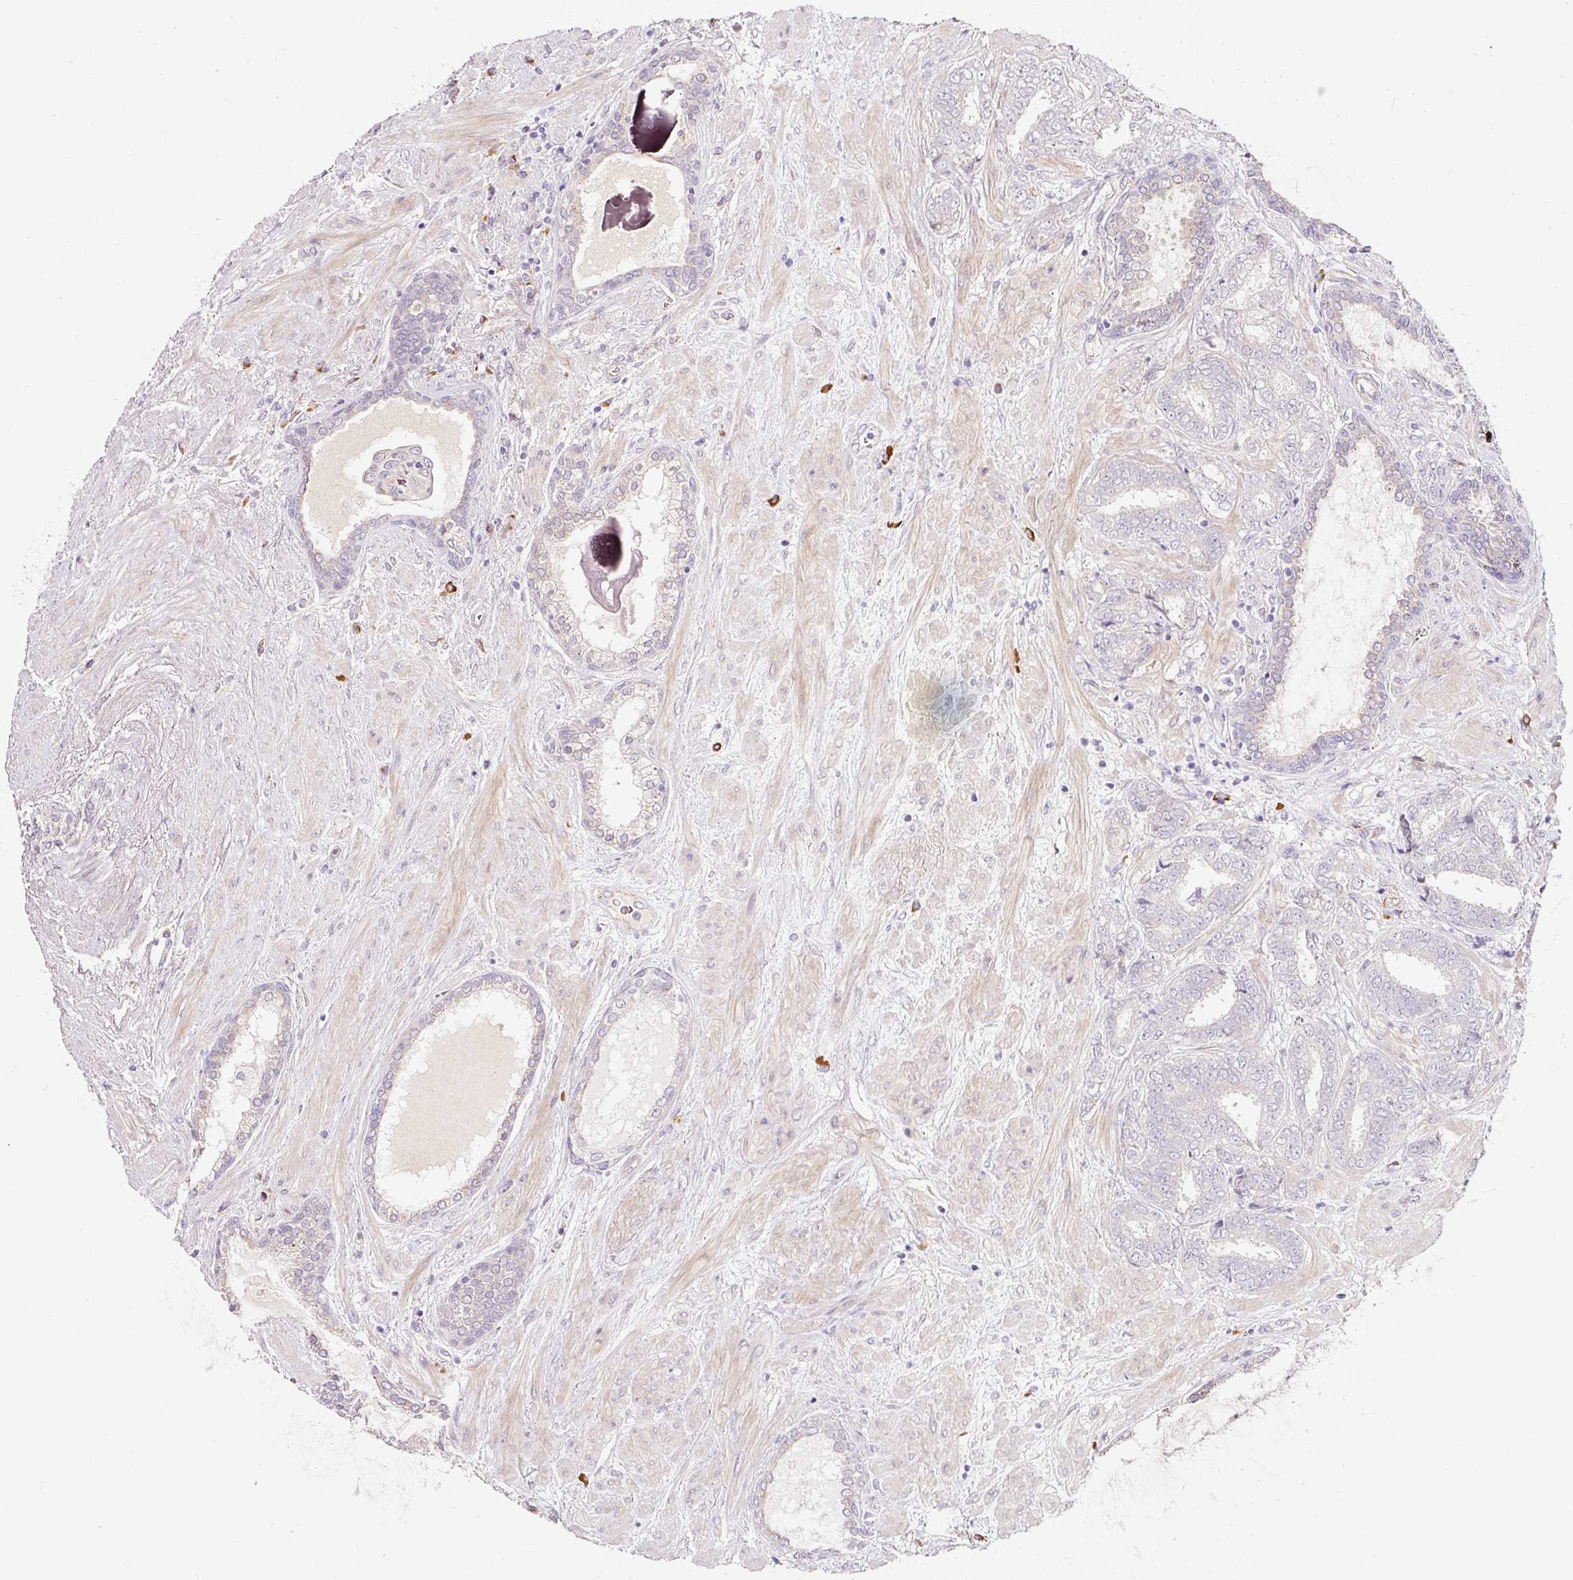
{"staining": {"intensity": "negative", "quantity": "none", "location": "none"}, "tissue": "prostate cancer", "cell_type": "Tumor cells", "image_type": "cancer", "snomed": [{"axis": "morphology", "description": "Adenocarcinoma, High grade"}, {"axis": "topography", "description": "Prostate"}], "caption": "Immunohistochemical staining of prostate cancer demonstrates no significant expression in tumor cells.", "gene": "NBPF11", "patient": {"sex": "male", "age": 72}}